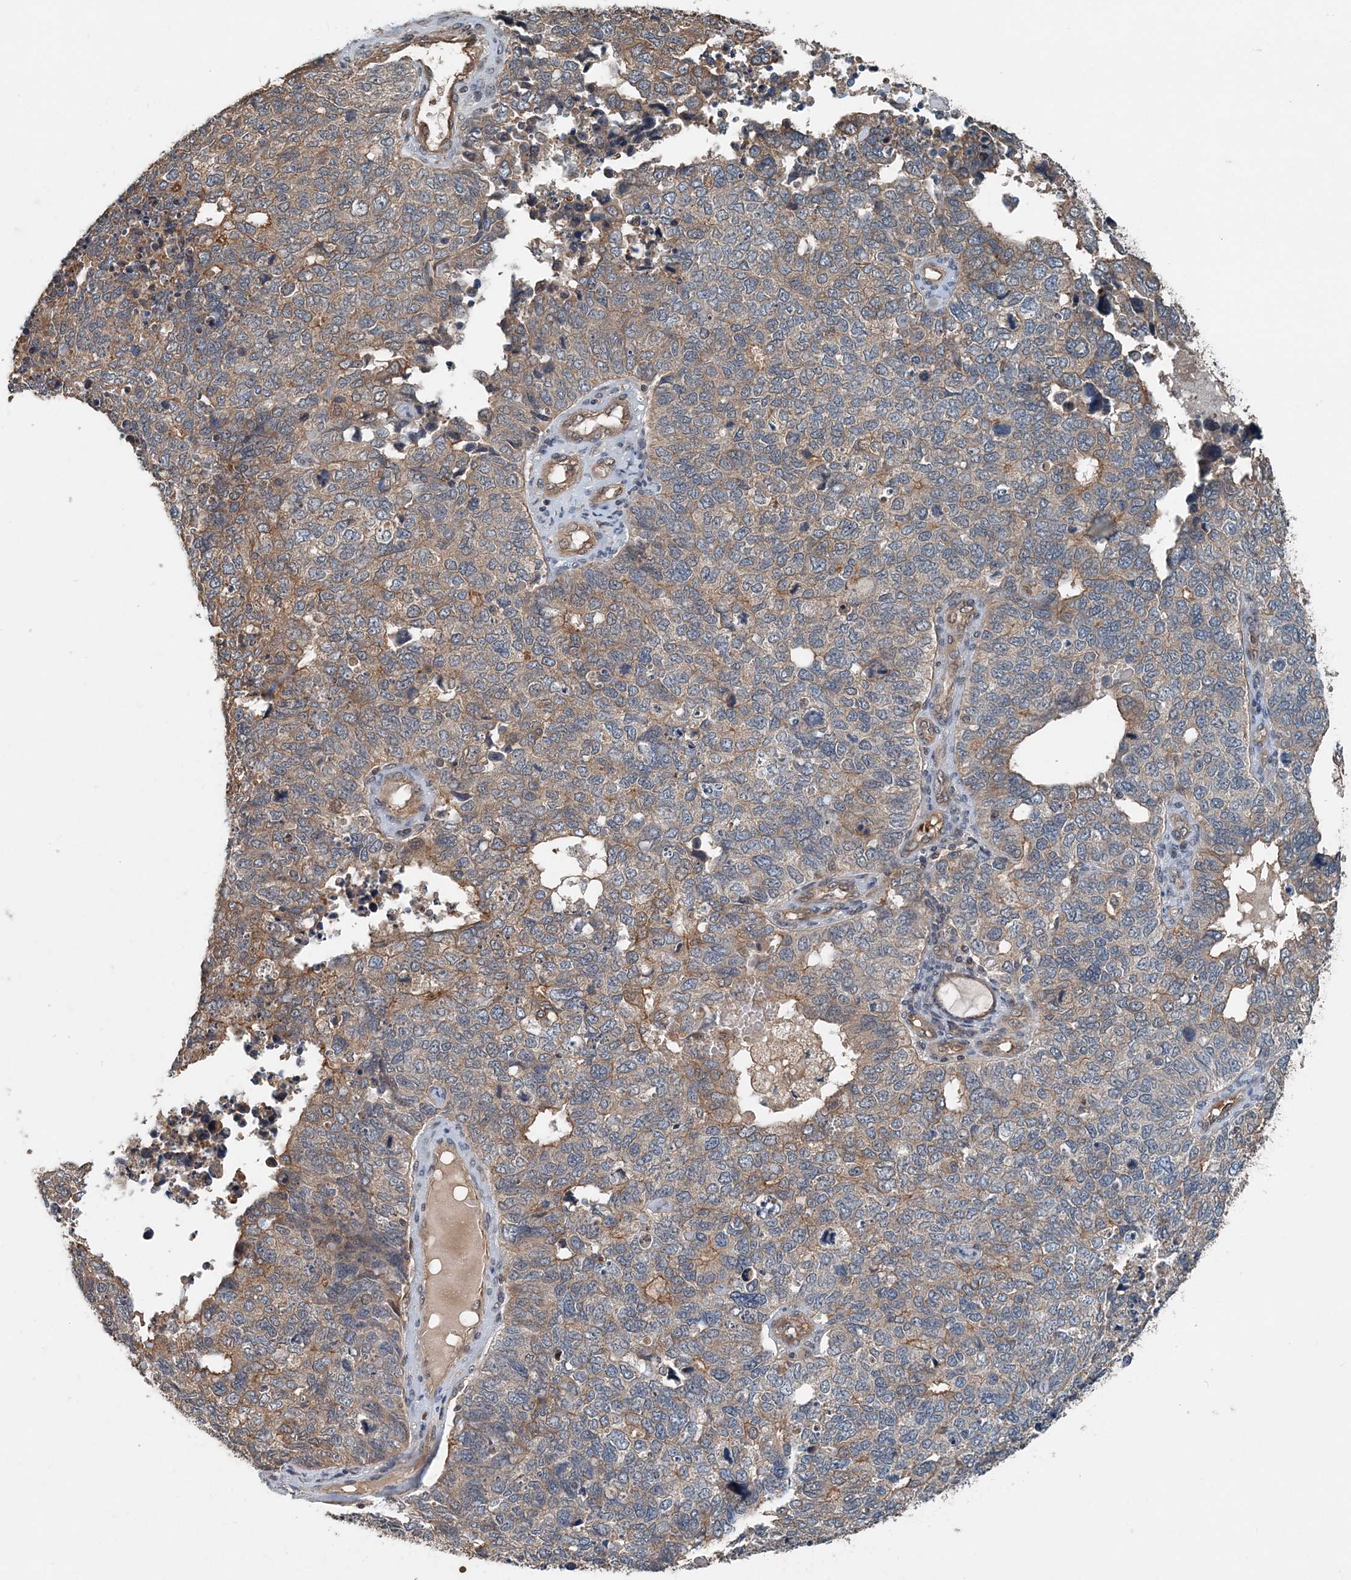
{"staining": {"intensity": "moderate", "quantity": "25%-75%", "location": "cytoplasmic/membranous"}, "tissue": "cervical cancer", "cell_type": "Tumor cells", "image_type": "cancer", "snomed": [{"axis": "morphology", "description": "Squamous cell carcinoma, NOS"}, {"axis": "topography", "description": "Cervix"}], "caption": "Human cervical cancer stained with a protein marker exhibits moderate staining in tumor cells.", "gene": "SMPD3", "patient": {"sex": "female", "age": 63}}